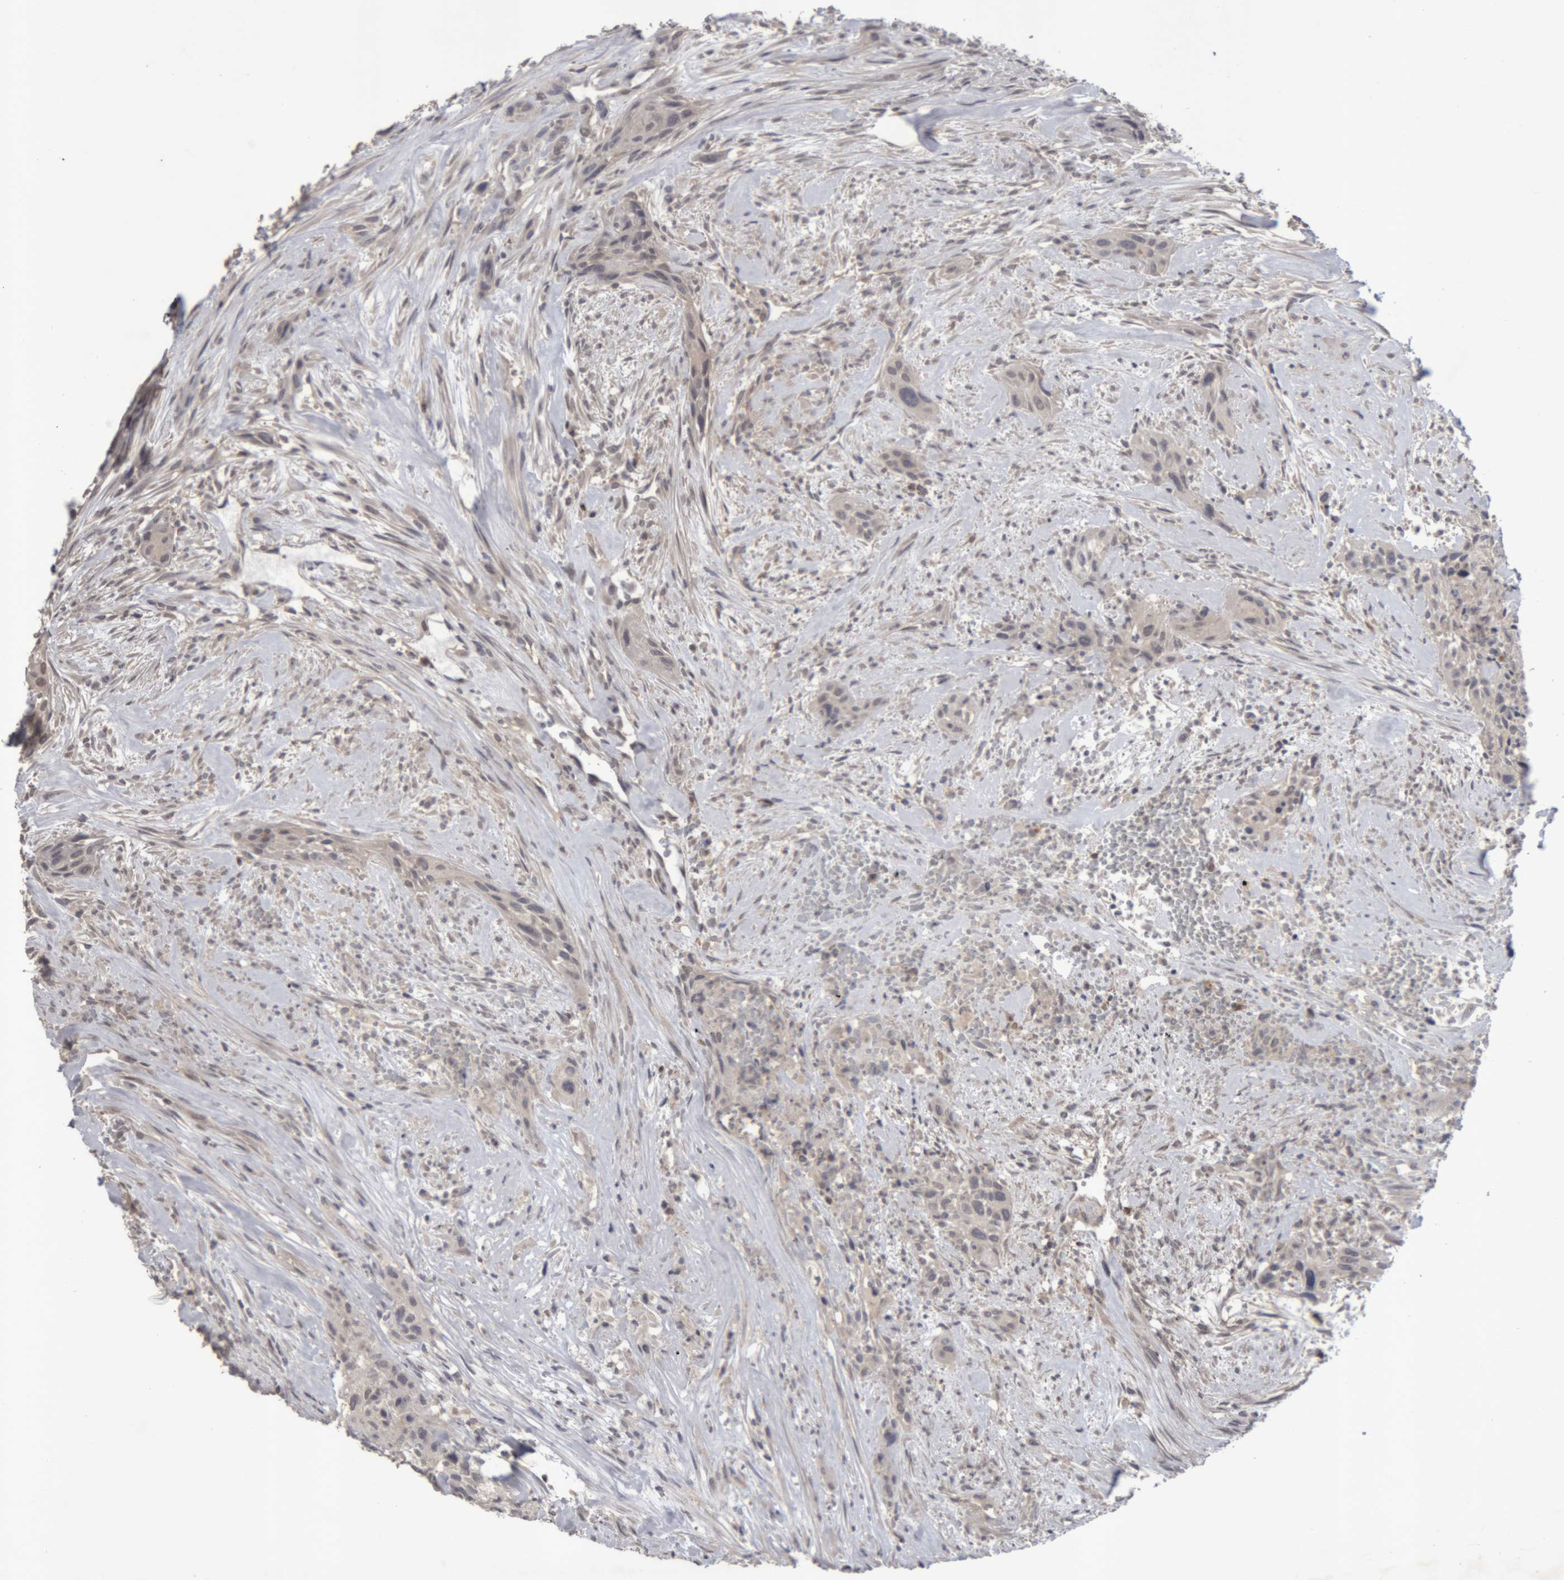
{"staining": {"intensity": "negative", "quantity": "none", "location": "none"}, "tissue": "urothelial cancer", "cell_type": "Tumor cells", "image_type": "cancer", "snomed": [{"axis": "morphology", "description": "Urothelial carcinoma, High grade"}, {"axis": "topography", "description": "Urinary bladder"}], "caption": "Urothelial cancer was stained to show a protein in brown. There is no significant positivity in tumor cells.", "gene": "NFATC2", "patient": {"sex": "male", "age": 35}}